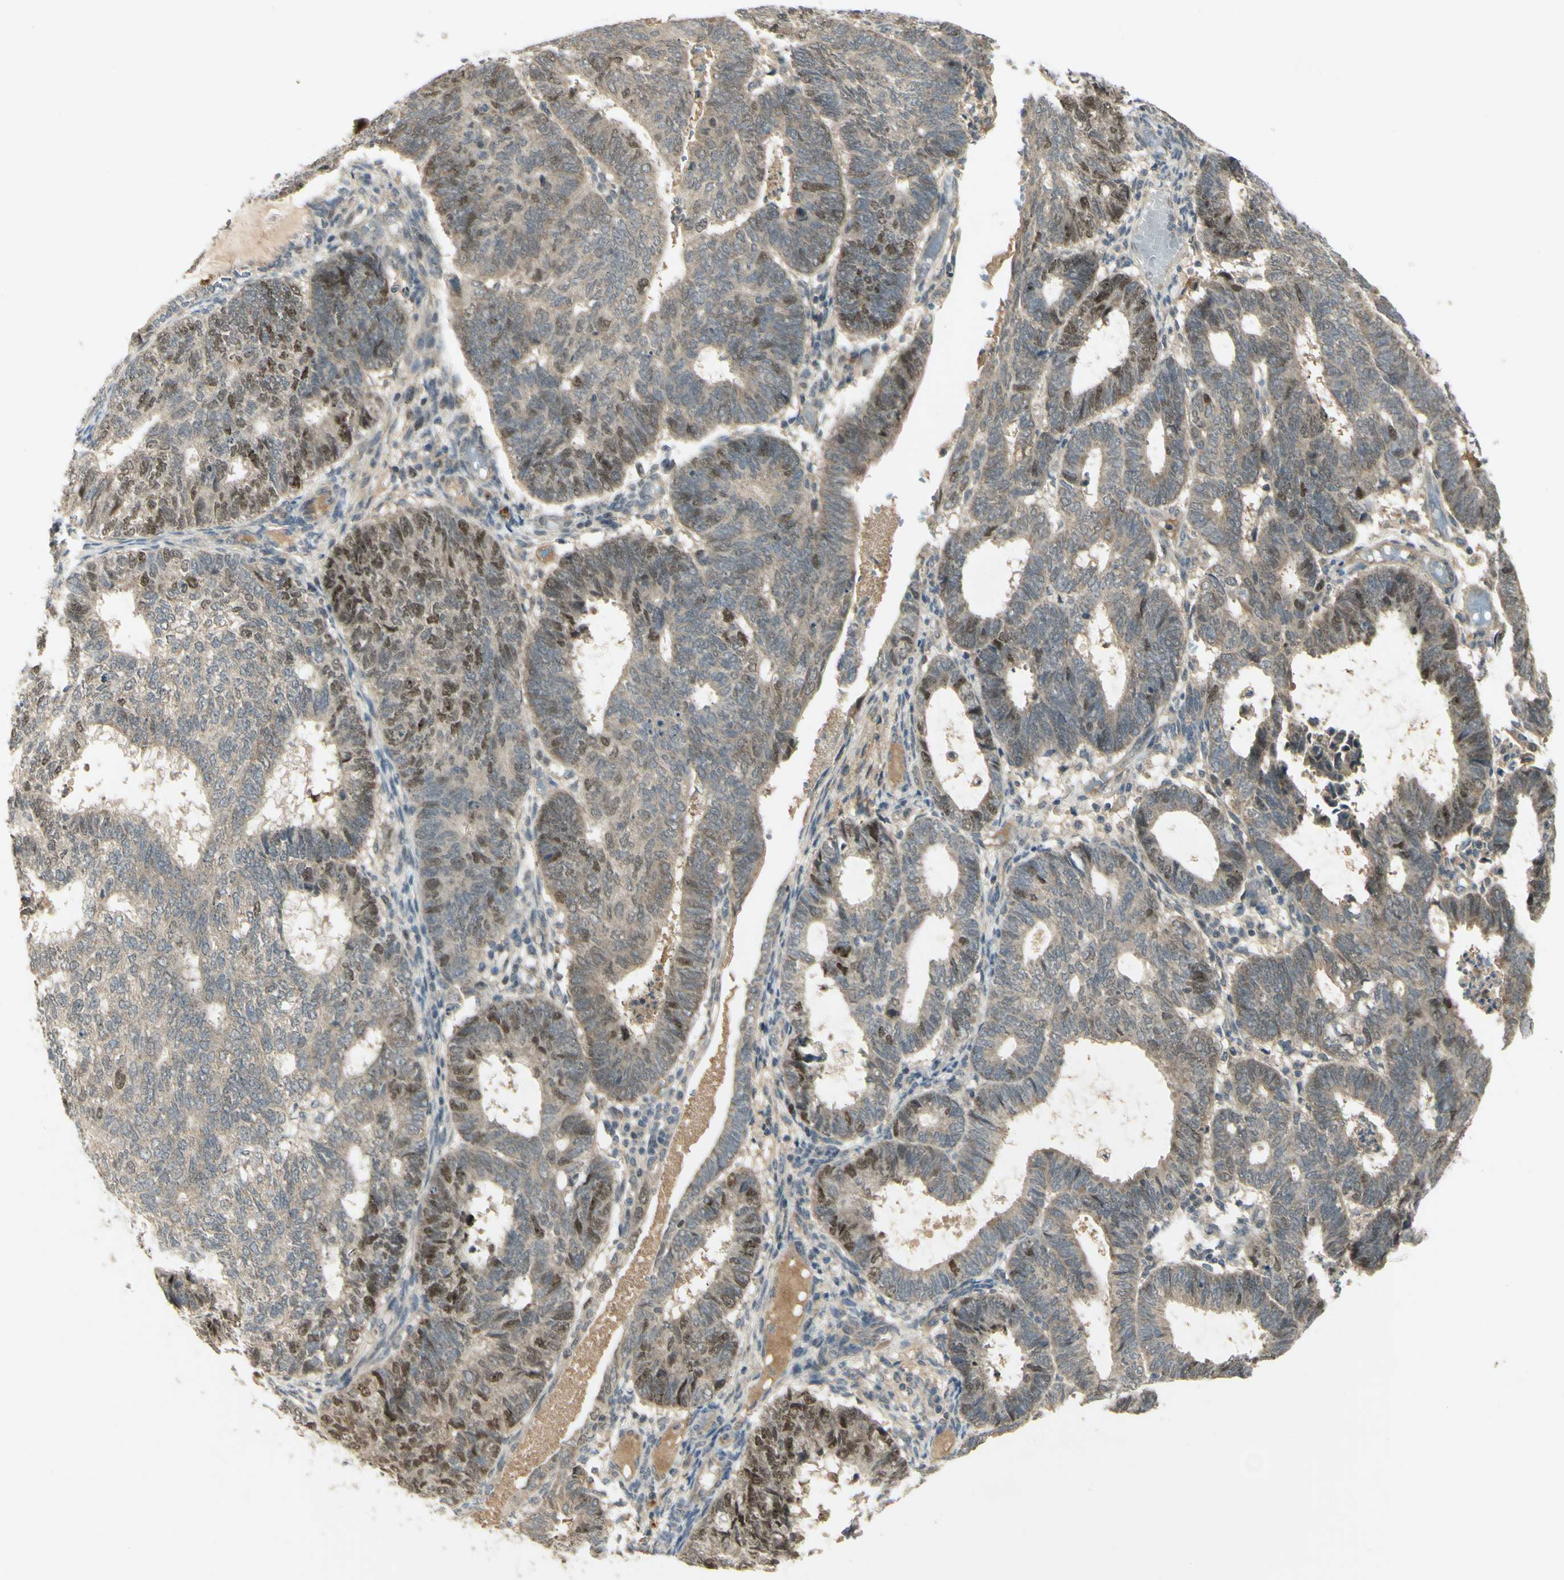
{"staining": {"intensity": "moderate", "quantity": "<25%", "location": "nuclear"}, "tissue": "endometrial cancer", "cell_type": "Tumor cells", "image_type": "cancer", "snomed": [{"axis": "morphology", "description": "Adenocarcinoma, NOS"}, {"axis": "topography", "description": "Uterus"}], "caption": "Endometrial cancer (adenocarcinoma) stained for a protein displays moderate nuclear positivity in tumor cells.", "gene": "RAD18", "patient": {"sex": "female", "age": 60}}